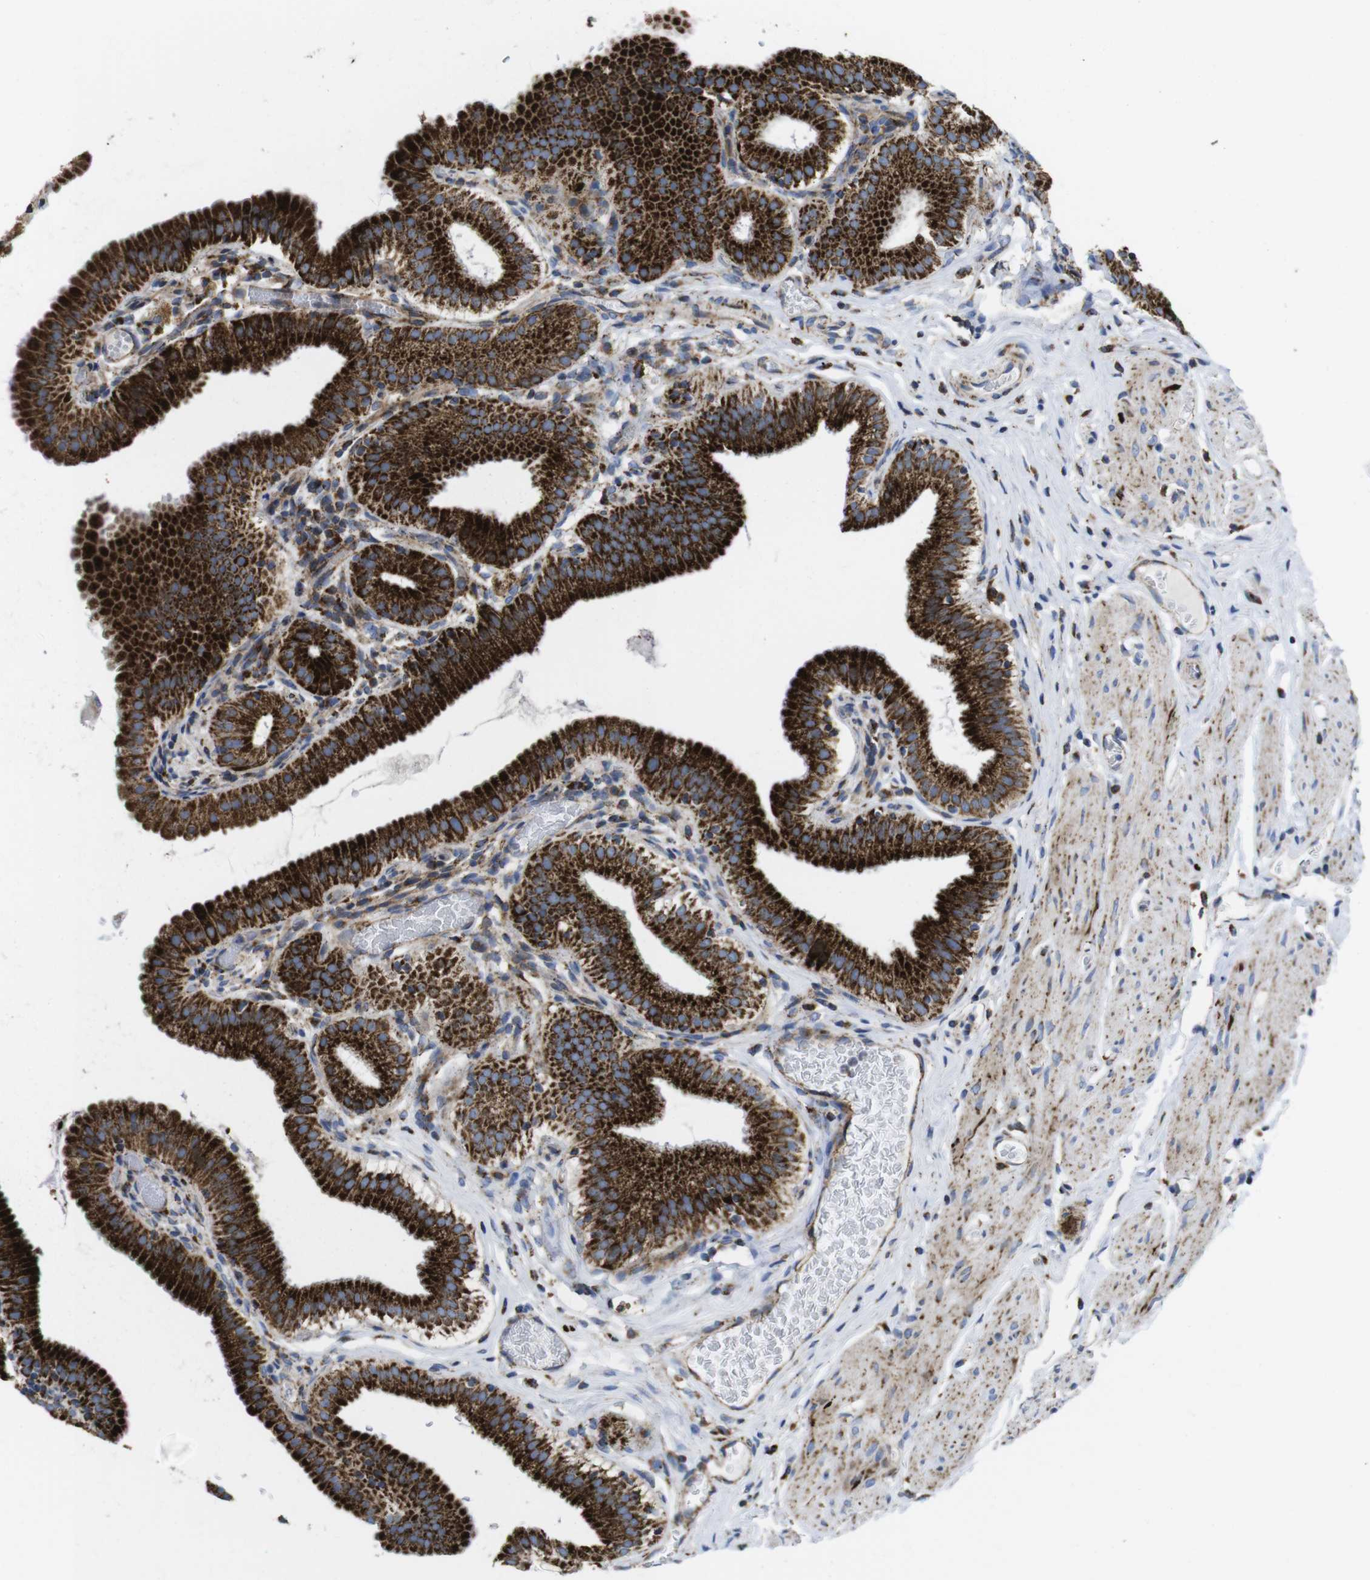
{"staining": {"intensity": "strong", "quantity": ">75%", "location": "cytoplasmic/membranous"}, "tissue": "gallbladder", "cell_type": "Glandular cells", "image_type": "normal", "snomed": [{"axis": "morphology", "description": "Normal tissue, NOS"}, {"axis": "topography", "description": "Gallbladder"}], "caption": "IHC of normal human gallbladder shows high levels of strong cytoplasmic/membranous staining in about >75% of glandular cells. The staining was performed using DAB (3,3'-diaminobenzidine), with brown indicating positive protein expression. Nuclei are stained blue with hematoxylin.", "gene": "TMEM192", "patient": {"sex": "male", "age": 54}}